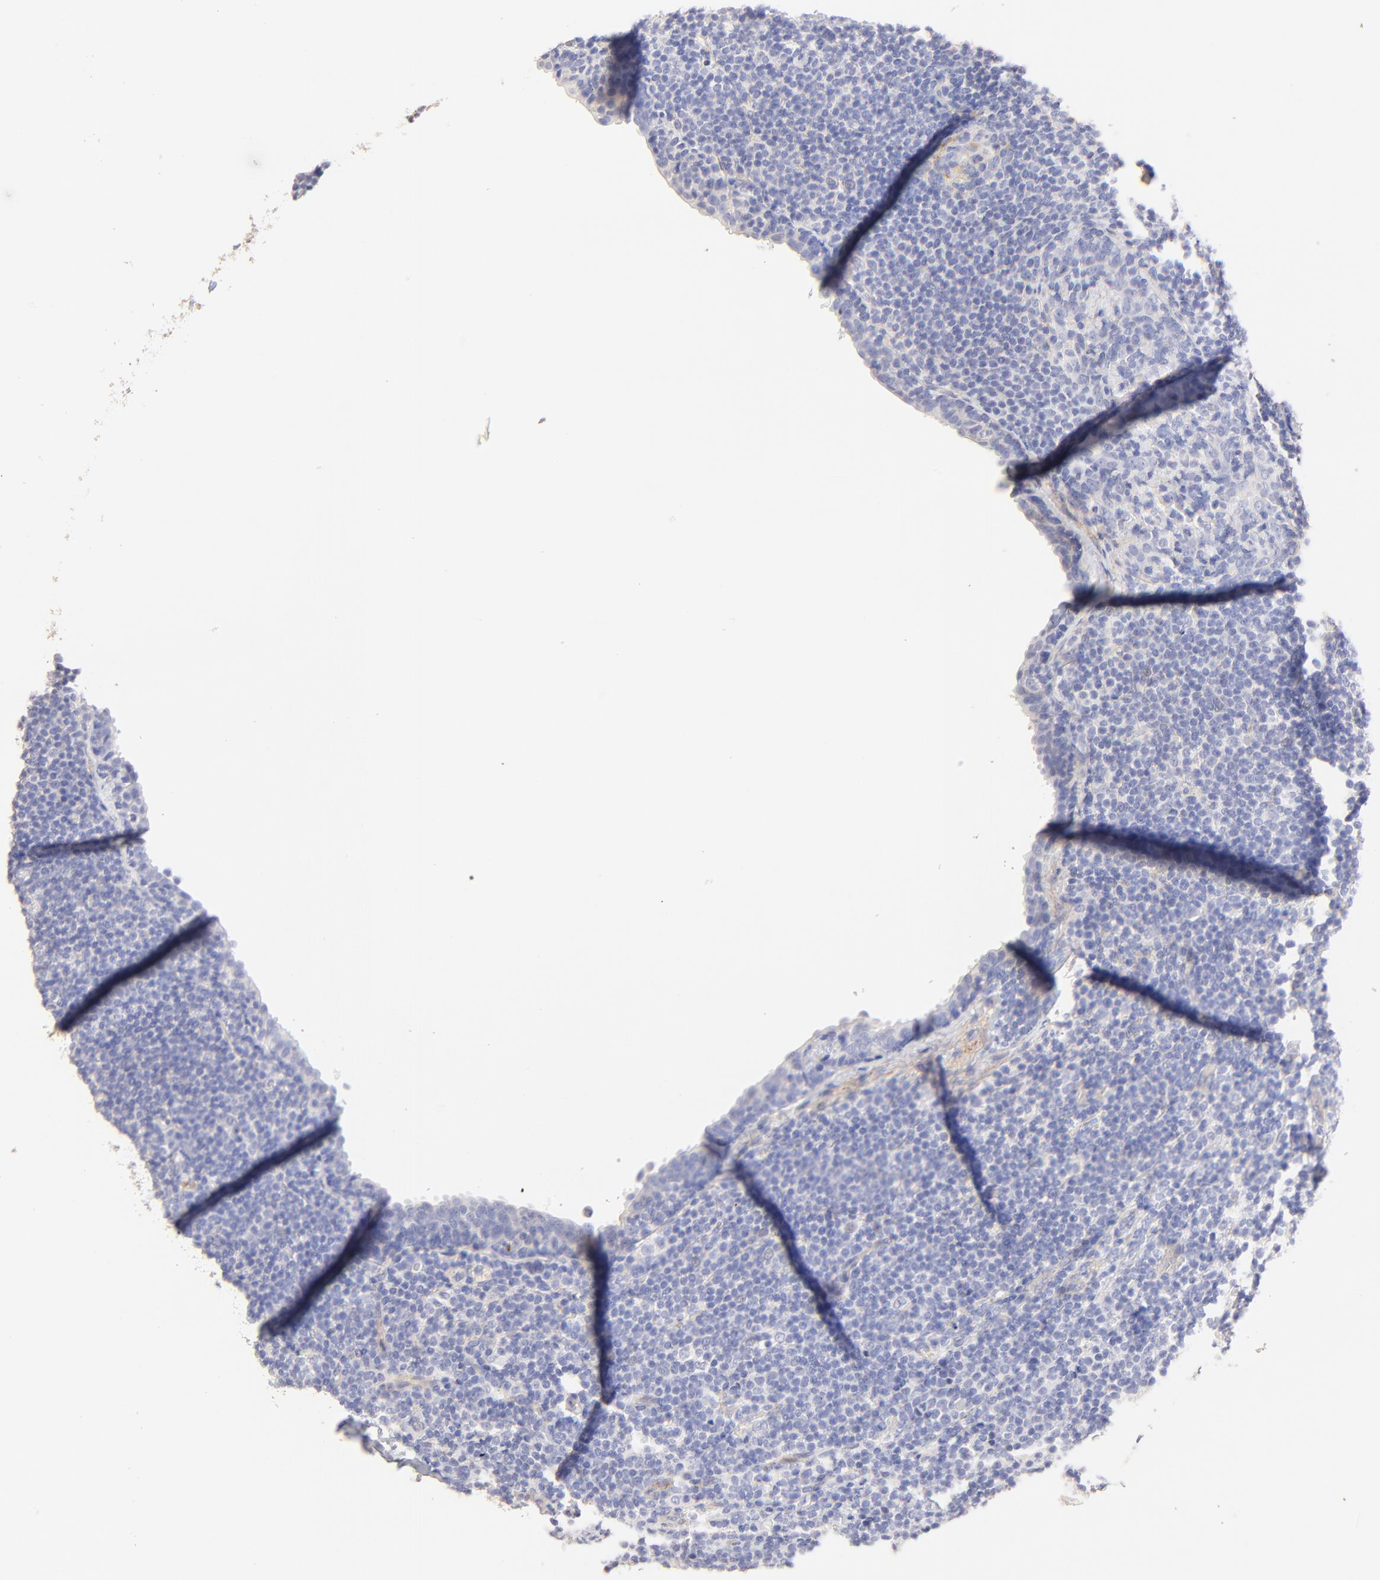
{"staining": {"intensity": "negative", "quantity": "none", "location": "none"}, "tissue": "lymph node", "cell_type": "Germinal center cells", "image_type": "normal", "snomed": [{"axis": "morphology", "description": "Normal tissue, NOS"}, {"axis": "morphology", "description": "Uncertain malignant potential"}, {"axis": "topography", "description": "Lymph node"}, {"axis": "topography", "description": "Salivary gland, NOS"}], "caption": "An image of lymph node stained for a protein exhibits no brown staining in germinal center cells.", "gene": "ACTRT1", "patient": {"sex": "female", "age": 51}}